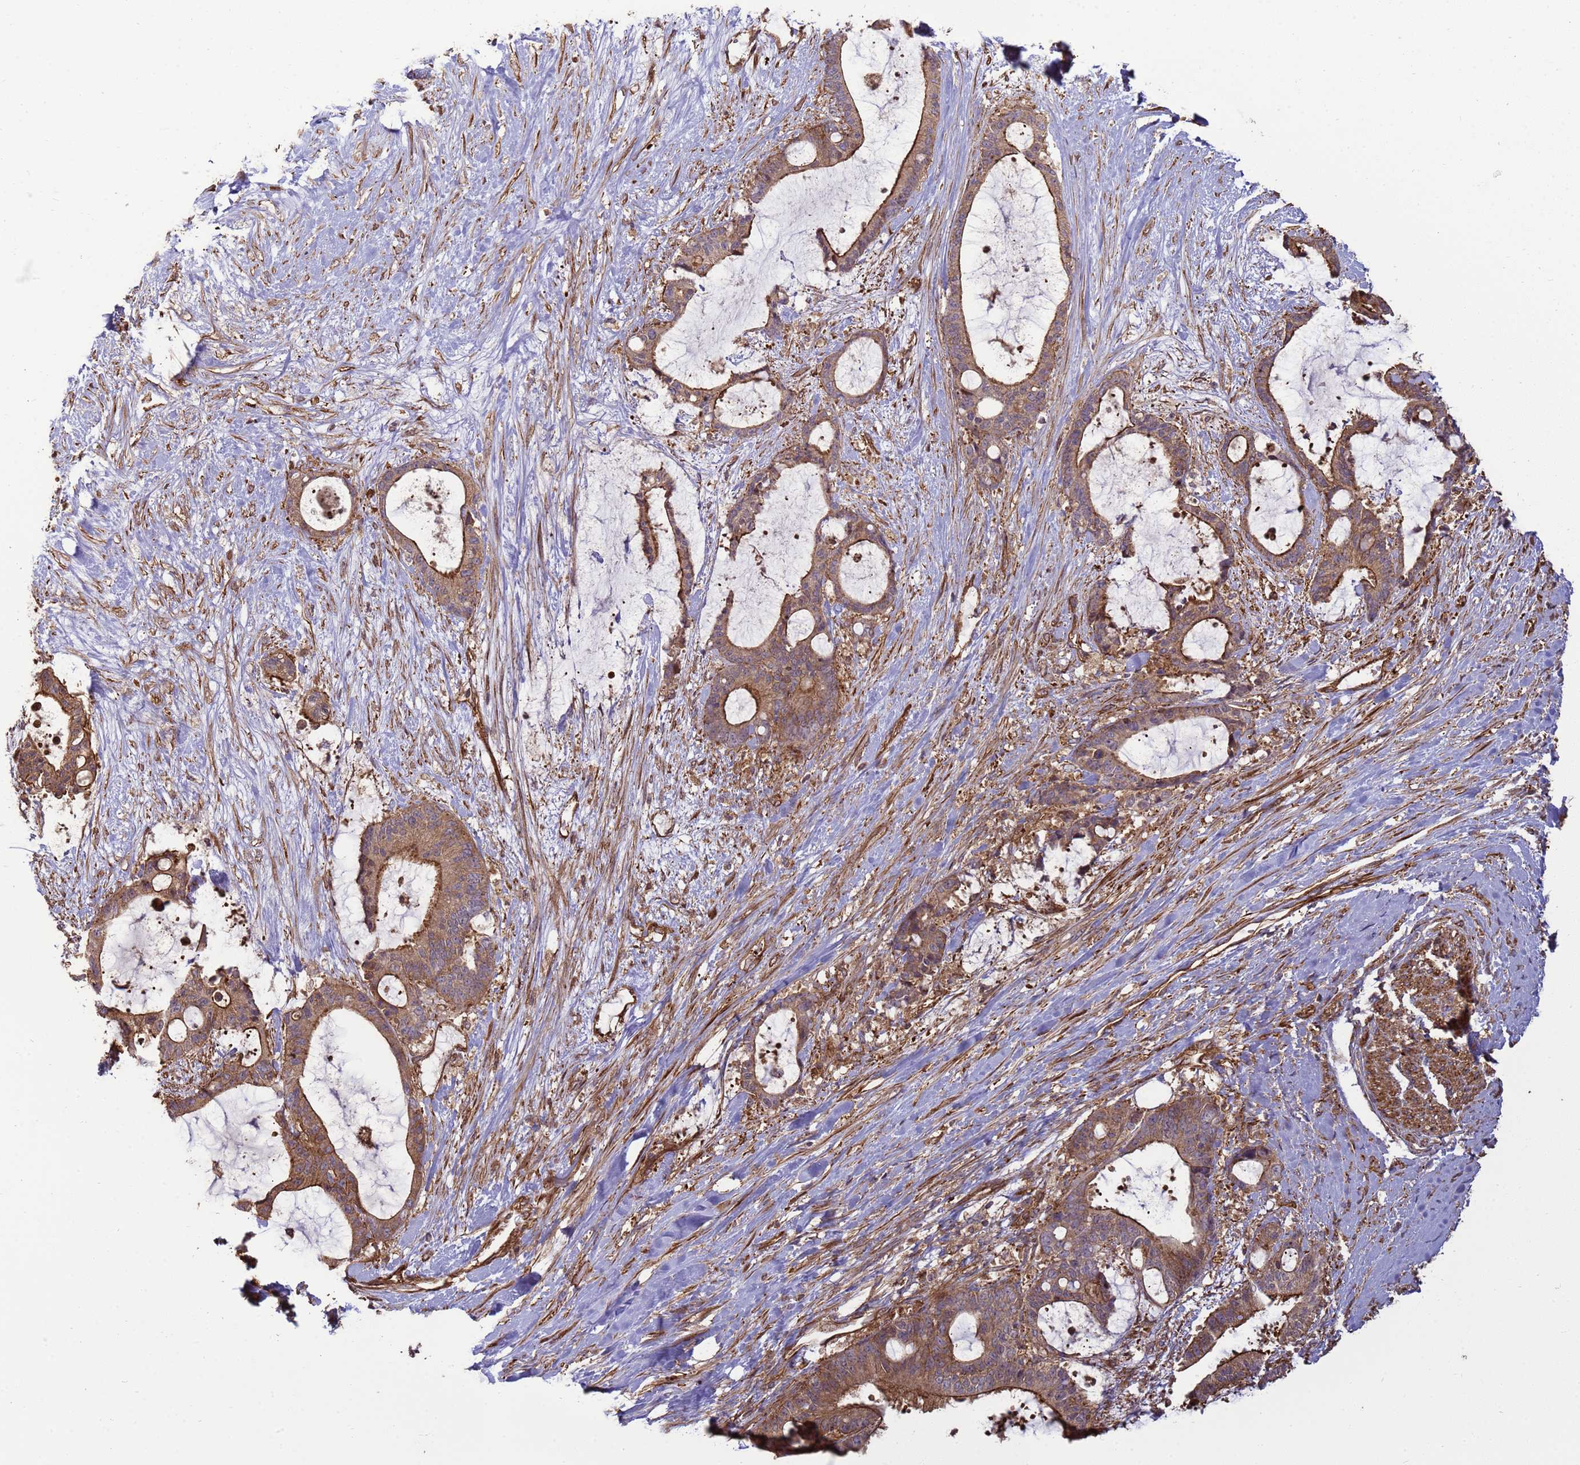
{"staining": {"intensity": "moderate", "quantity": ">75%", "location": "cytoplasmic/membranous"}, "tissue": "liver cancer", "cell_type": "Tumor cells", "image_type": "cancer", "snomed": [{"axis": "morphology", "description": "Normal tissue, NOS"}, {"axis": "morphology", "description": "Cholangiocarcinoma"}, {"axis": "topography", "description": "Liver"}, {"axis": "topography", "description": "Peripheral nerve tissue"}], "caption": "The histopathology image demonstrates staining of cholangiocarcinoma (liver), revealing moderate cytoplasmic/membranous protein positivity (brown color) within tumor cells.", "gene": "CNOT1", "patient": {"sex": "female", "age": 73}}